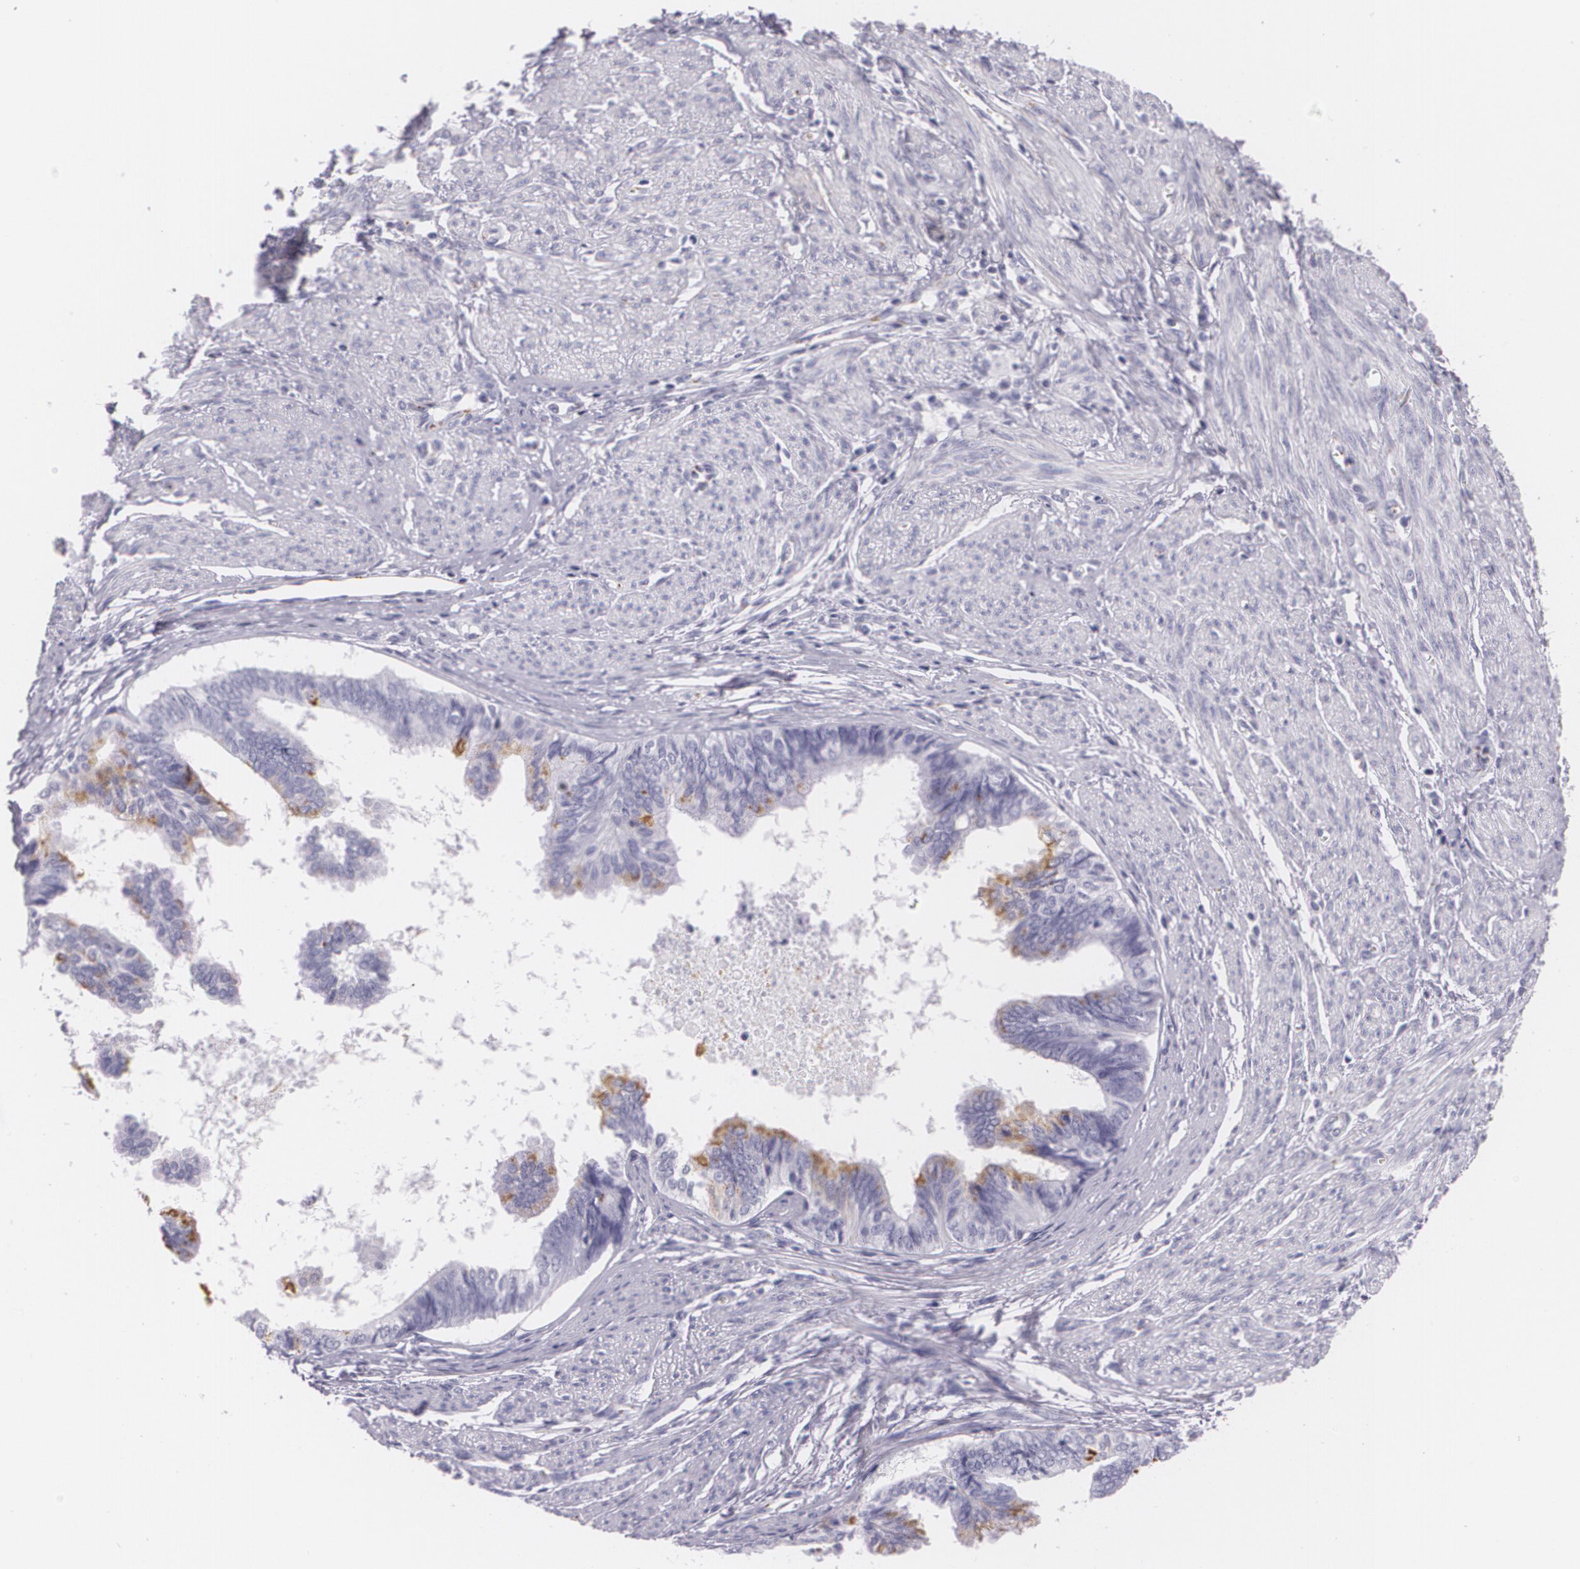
{"staining": {"intensity": "moderate", "quantity": "<25%", "location": "cytoplasmic/membranous"}, "tissue": "endometrial cancer", "cell_type": "Tumor cells", "image_type": "cancer", "snomed": [{"axis": "morphology", "description": "Adenocarcinoma, NOS"}, {"axis": "topography", "description": "Endometrium"}], "caption": "Moderate cytoplasmic/membranous expression for a protein is present in approximately <25% of tumor cells of adenocarcinoma (endometrial) using IHC.", "gene": "DLG4", "patient": {"sex": "female", "age": 75}}